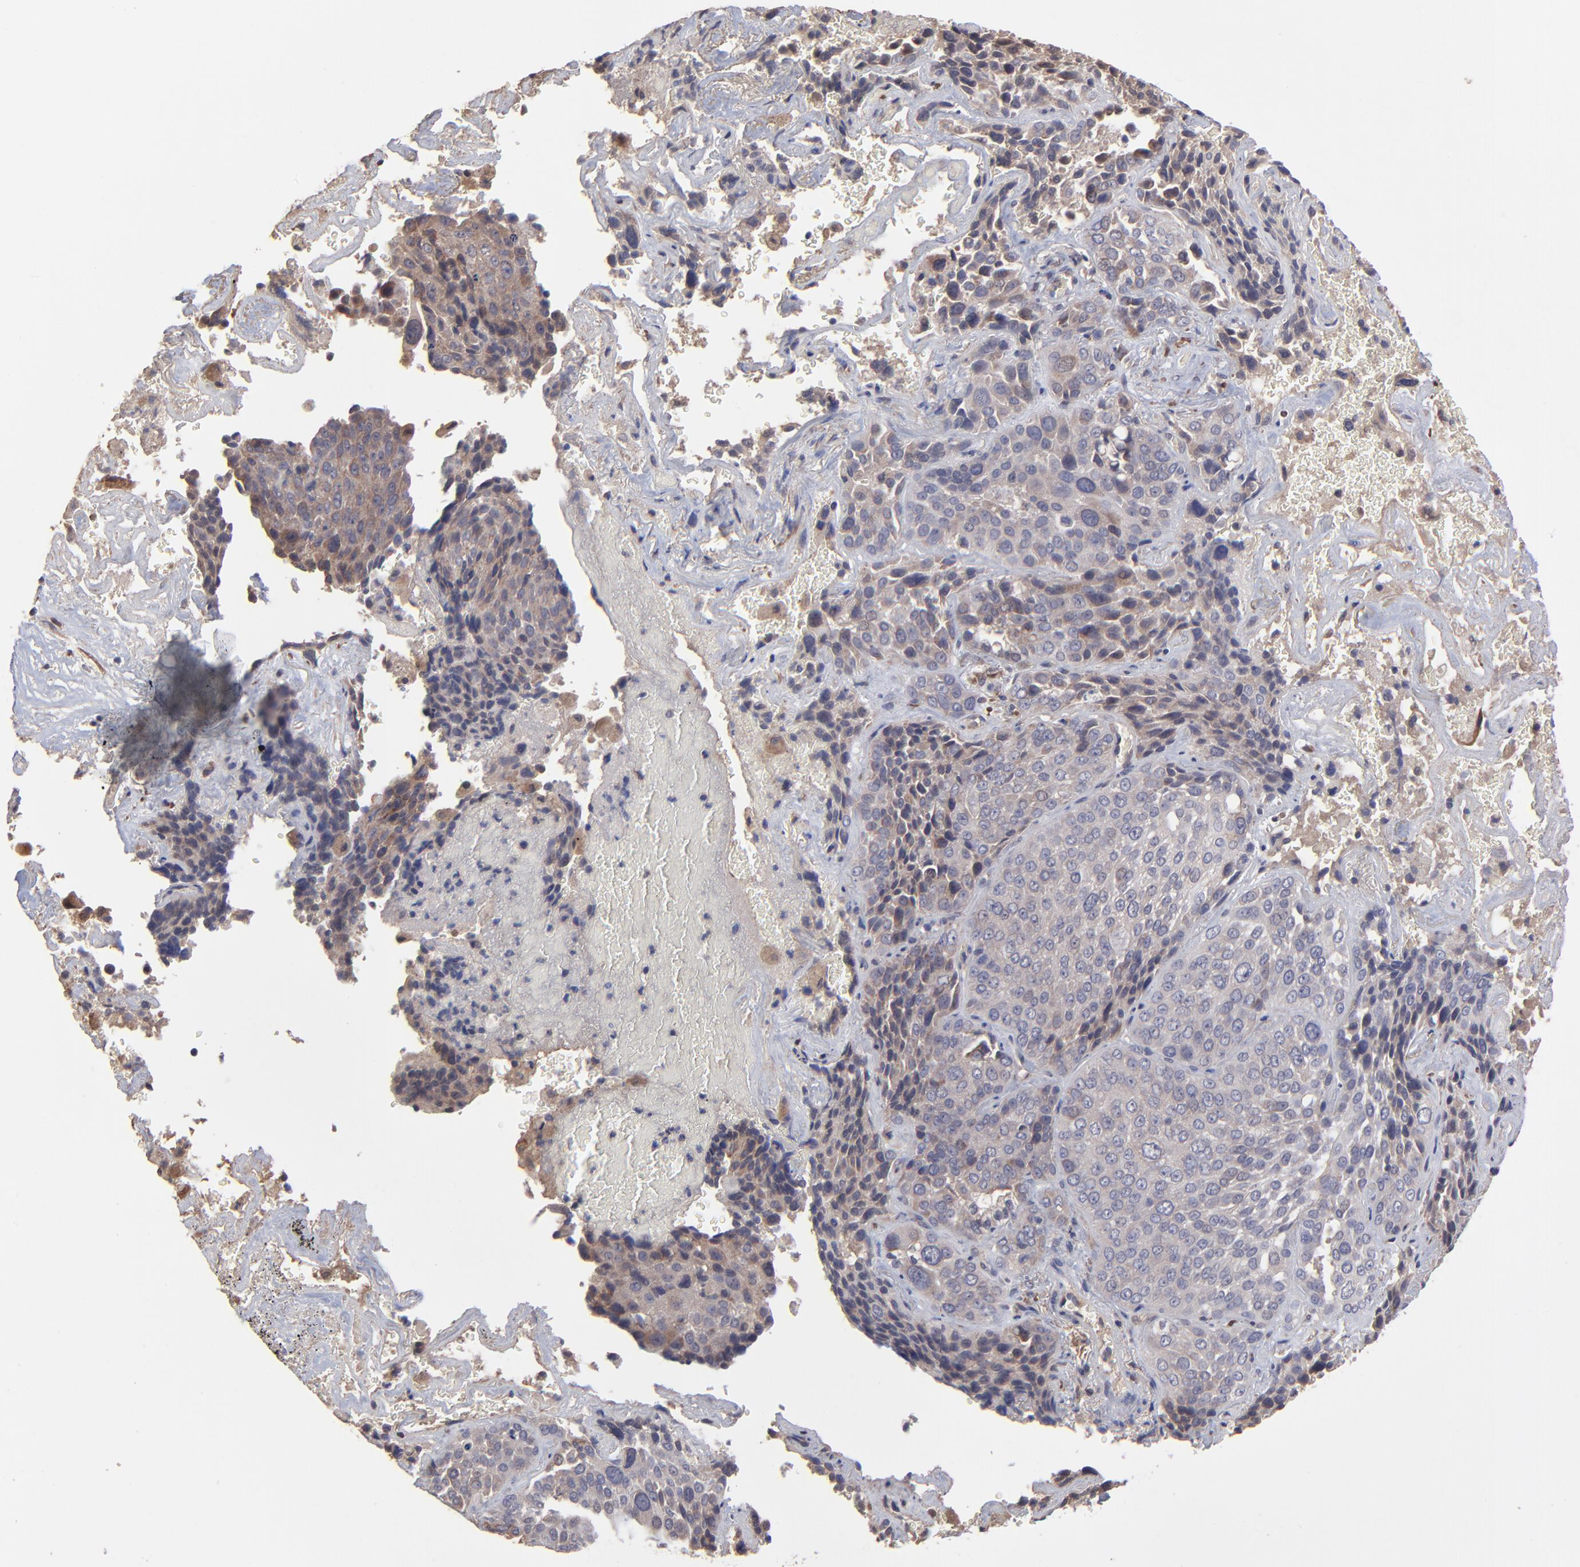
{"staining": {"intensity": "weak", "quantity": "25%-75%", "location": "cytoplasmic/membranous"}, "tissue": "lung cancer", "cell_type": "Tumor cells", "image_type": "cancer", "snomed": [{"axis": "morphology", "description": "Squamous cell carcinoma, NOS"}, {"axis": "topography", "description": "Lung"}], "caption": "Lung squamous cell carcinoma tissue reveals weak cytoplasmic/membranous positivity in about 25%-75% of tumor cells, visualized by immunohistochemistry.", "gene": "CHL1", "patient": {"sex": "male", "age": 54}}